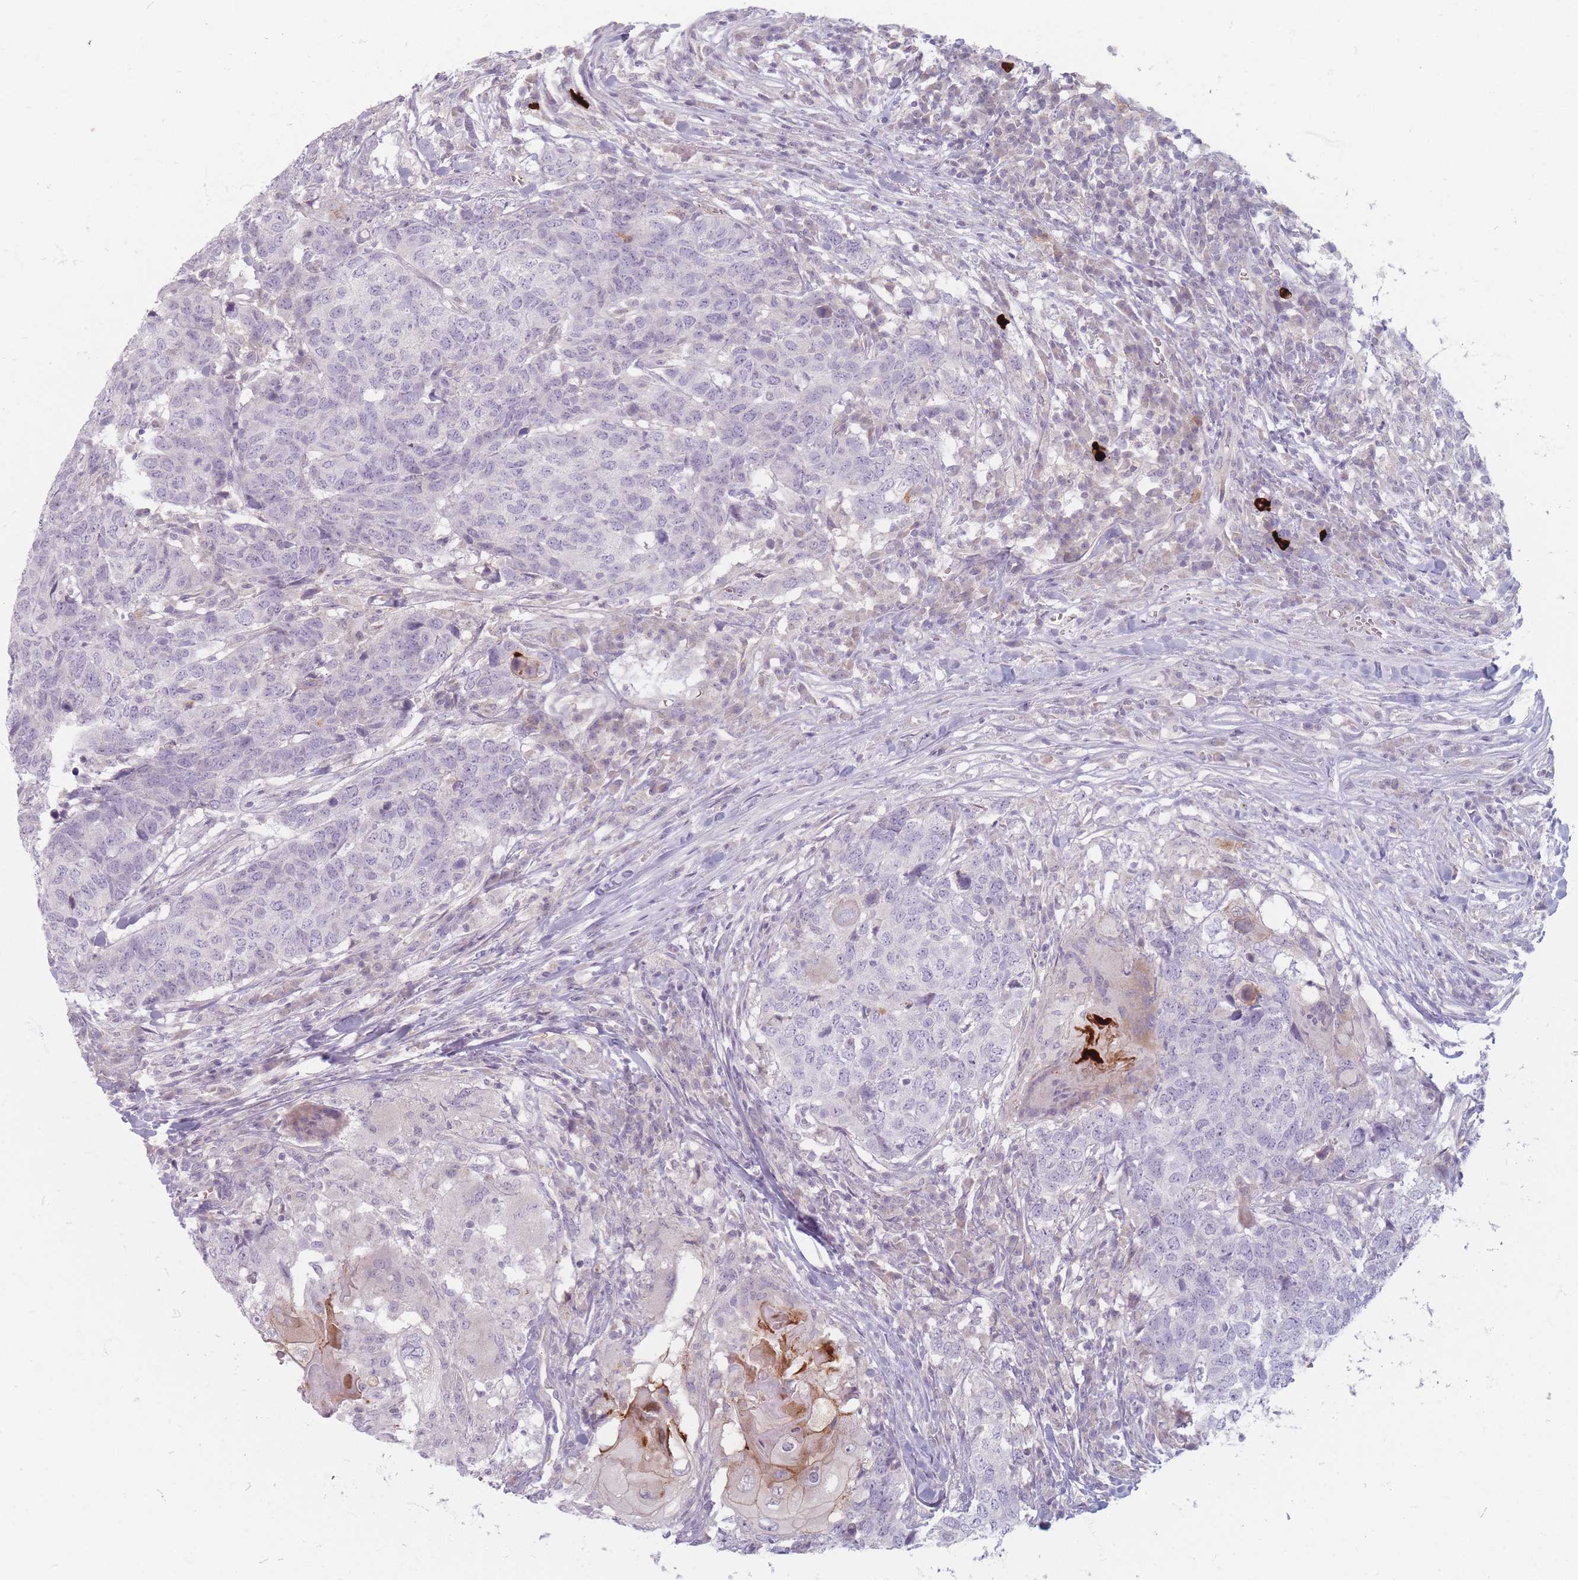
{"staining": {"intensity": "negative", "quantity": "none", "location": "none"}, "tissue": "head and neck cancer", "cell_type": "Tumor cells", "image_type": "cancer", "snomed": [{"axis": "morphology", "description": "Normal tissue, NOS"}, {"axis": "morphology", "description": "Squamous cell carcinoma, NOS"}, {"axis": "topography", "description": "Skeletal muscle"}, {"axis": "topography", "description": "Vascular tissue"}, {"axis": "topography", "description": "Peripheral nerve tissue"}, {"axis": "topography", "description": "Head-Neck"}], "caption": "Tumor cells show no significant protein staining in head and neck squamous cell carcinoma.", "gene": "CHCHD7", "patient": {"sex": "male", "age": 66}}